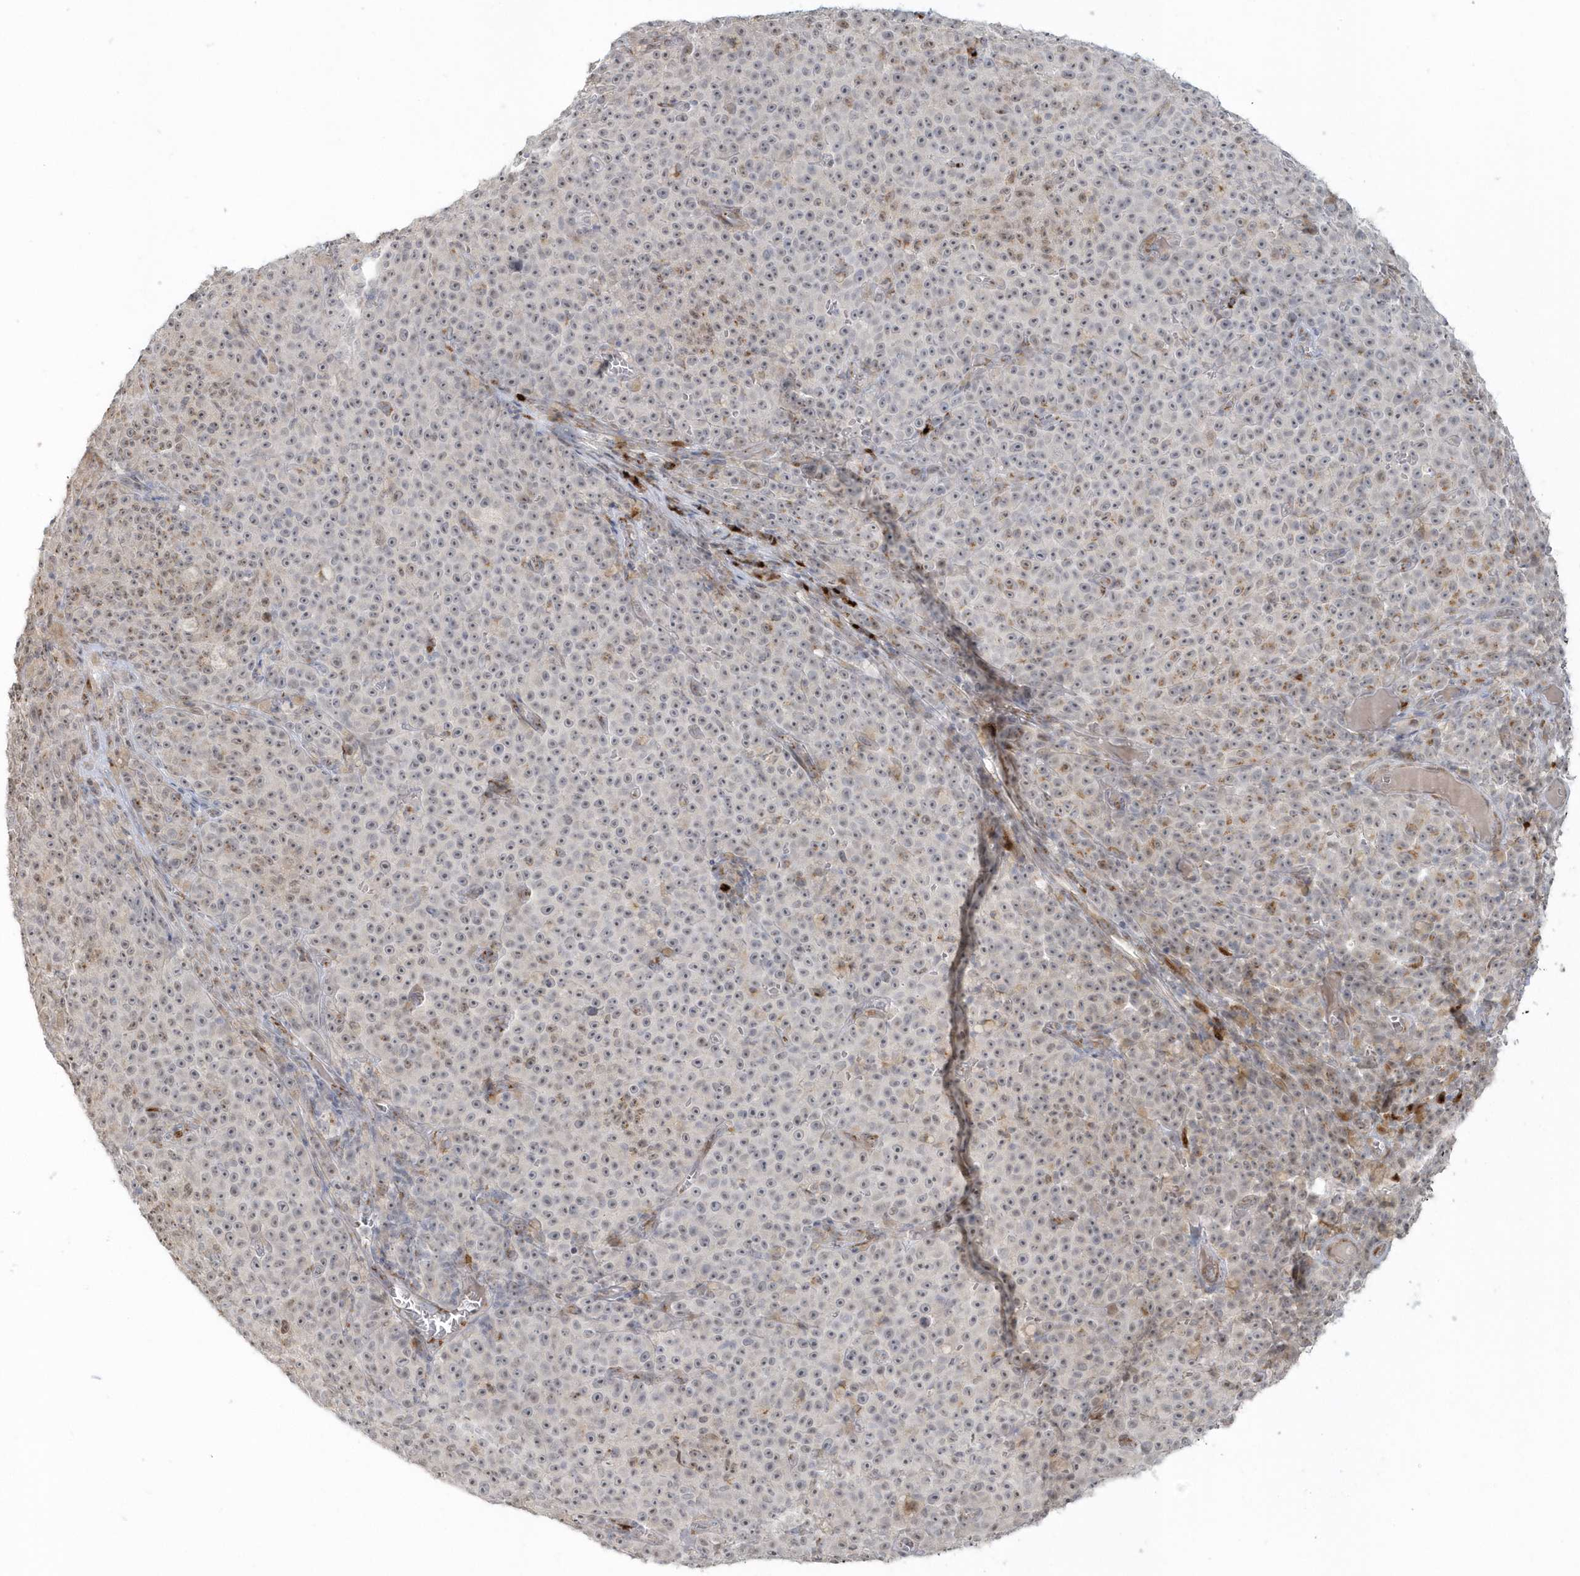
{"staining": {"intensity": "negative", "quantity": "none", "location": "none"}, "tissue": "melanoma", "cell_type": "Tumor cells", "image_type": "cancer", "snomed": [{"axis": "morphology", "description": "Malignant melanoma, NOS"}, {"axis": "topography", "description": "Skin"}], "caption": "Immunohistochemical staining of human melanoma shows no significant positivity in tumor cells.", "gene": "DHFR", "patient": {"sex": "female", "age": 82}}